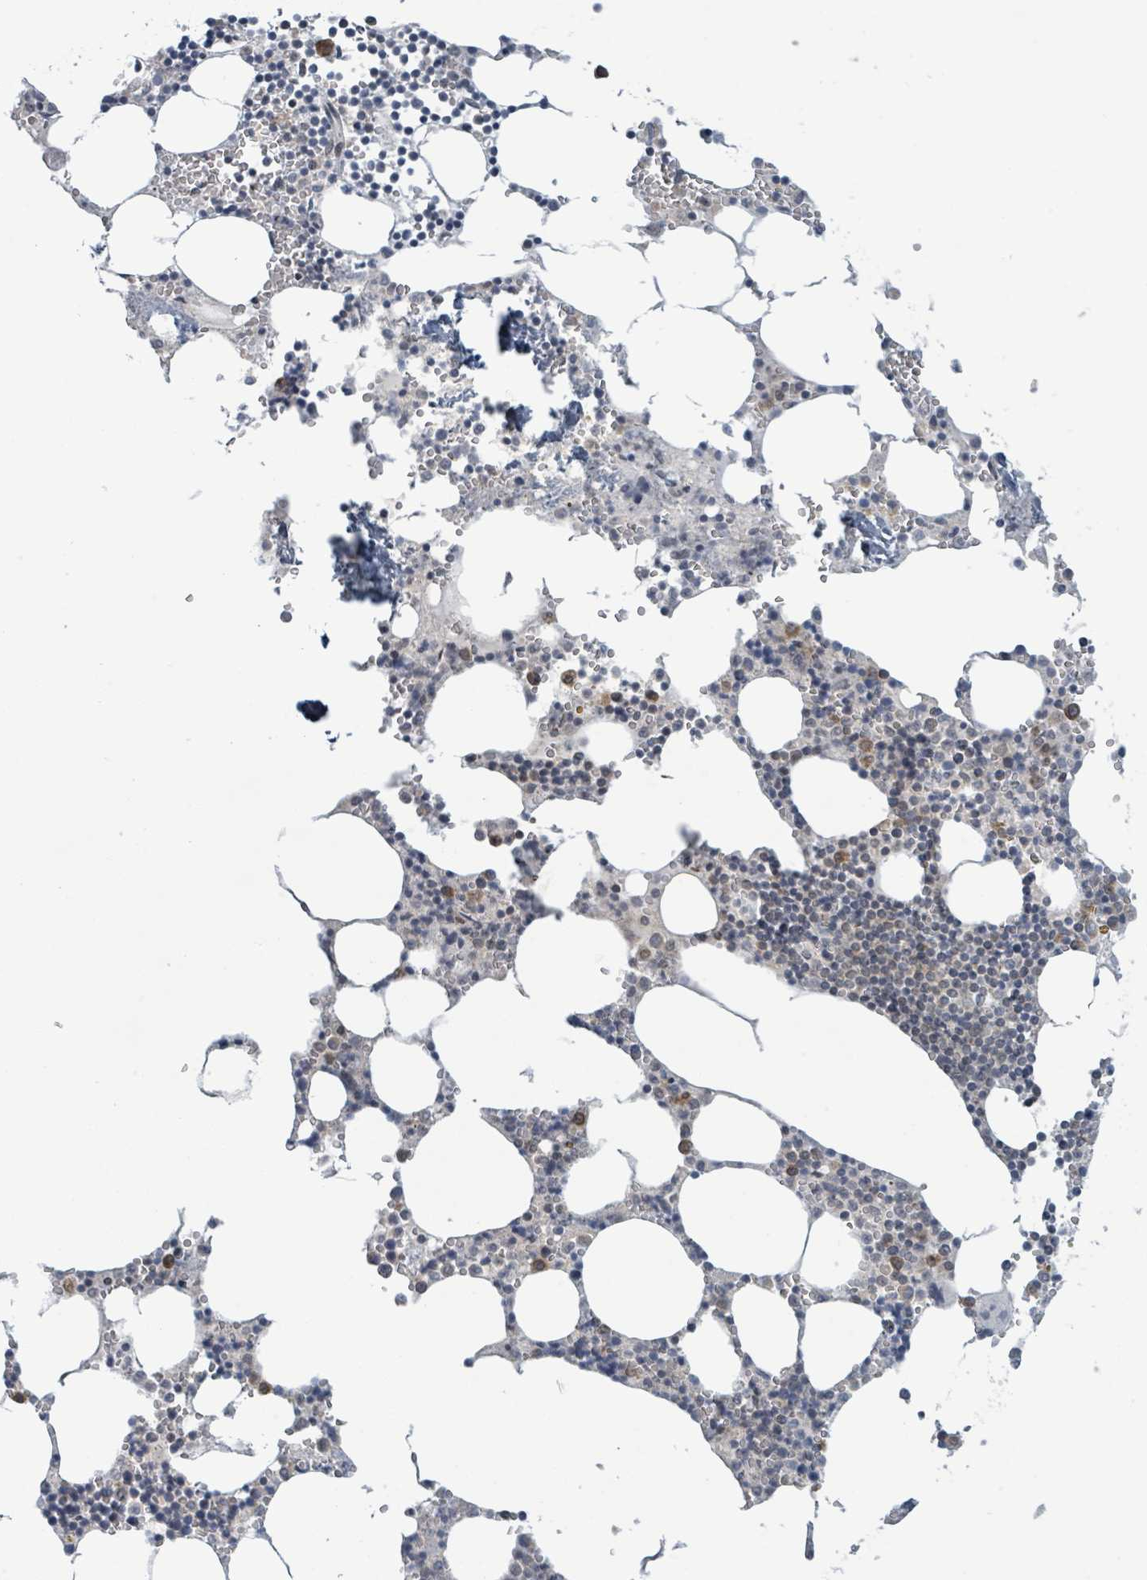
{"staining": {"intensity": "moderate", "quantity": "<25%", "location": "cytoplasmic/membranous"}, "tissue": "bone marrow", "cell_type": "Hematopoietic cells", "image_type": "normal", "snomed": [{"axis": "morphology", "description": "Normal tissue, NOS"}, {"axis": "topography", "description": "Bone marrow"}], "caption": "The photomicrograph demonstrates staining of unremarkable bone marrow, revealing moderate cytoplasmic/membranous protein positivity (brown color) within hematopoietic cells.", "gene": "RPL32", "patient": {"sex": "male", "age": 54}}